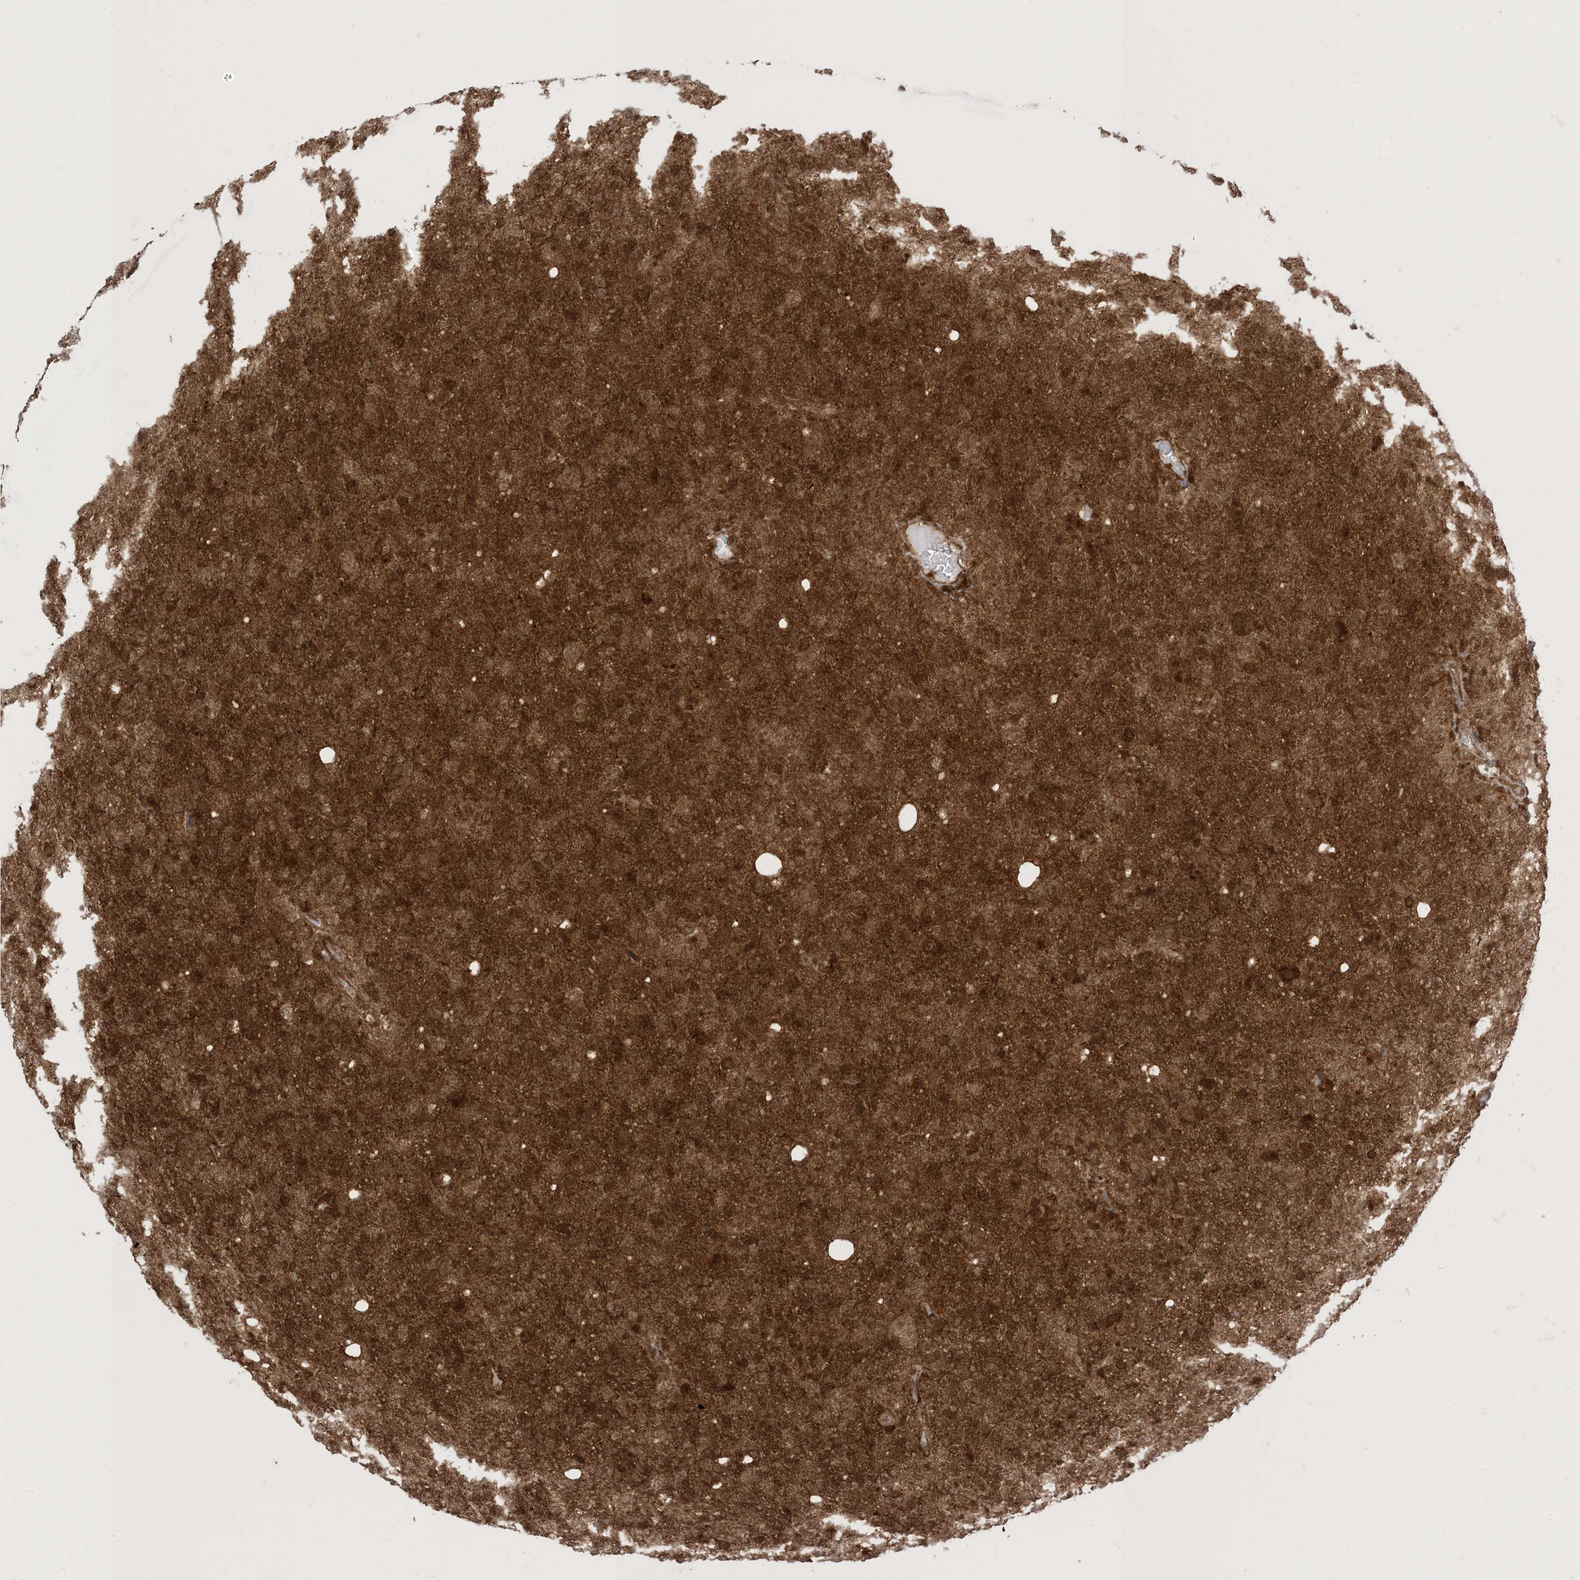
{"staining": {"intensity": "moderate", "quantity": ">75%", "location": "cytoplasmic/membranous,nuclear"}, "tissue": "glioma", "cell_type": "Tumor cells", "image_type": "cancer", "snomed": [{"axis": "morphology", "description": "Glioma, malignant, High grade"}, {"axis": "topography", "description": "Brain"}], "caption": "Malignant glioma (high-grade) stained for a protein reveals moderate cytoplasmic/membranous and nuclear positivity in tumor cells.", "gene": "PTPA", "patient": {"sex": "female", "age": 57}}